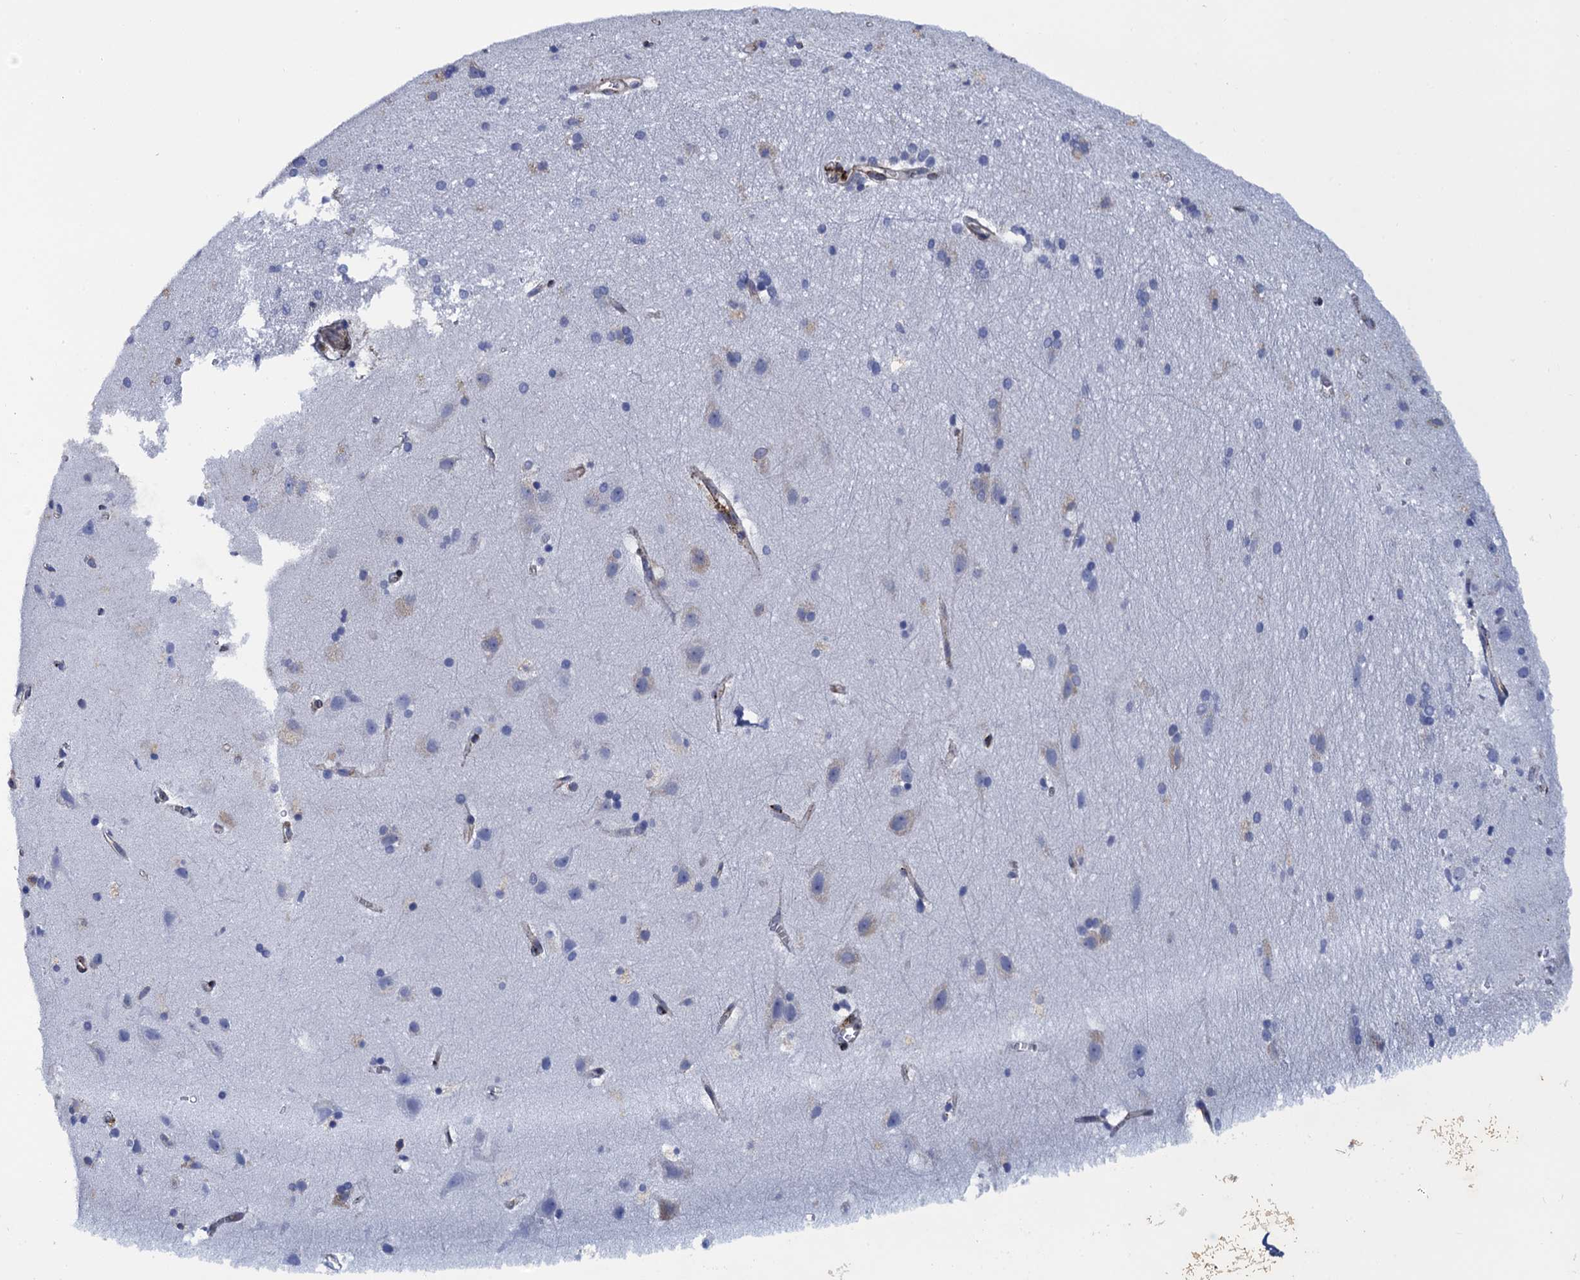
{"staining": {"intensity": "weak", "quantity": ">75%", "location": "cytoplasmic/membranous"}, "tissue": "cerebral cortex", "cell_type": "Endothelial cells", "image_type": "normal", "snomed": [{"axis": "morphology", "description": "Normal tissue, NOS"}, {"axis": "topography", "description": "Cerebral cortex"}], "caption": "Human cerebral cortex stained with a brown dye shows weak cytoplasmic/membranous positive staining in approximately >75% of endothelial cells.", "gene": "POGLUT3", "patient": {"sex": "male", "age": 54}}